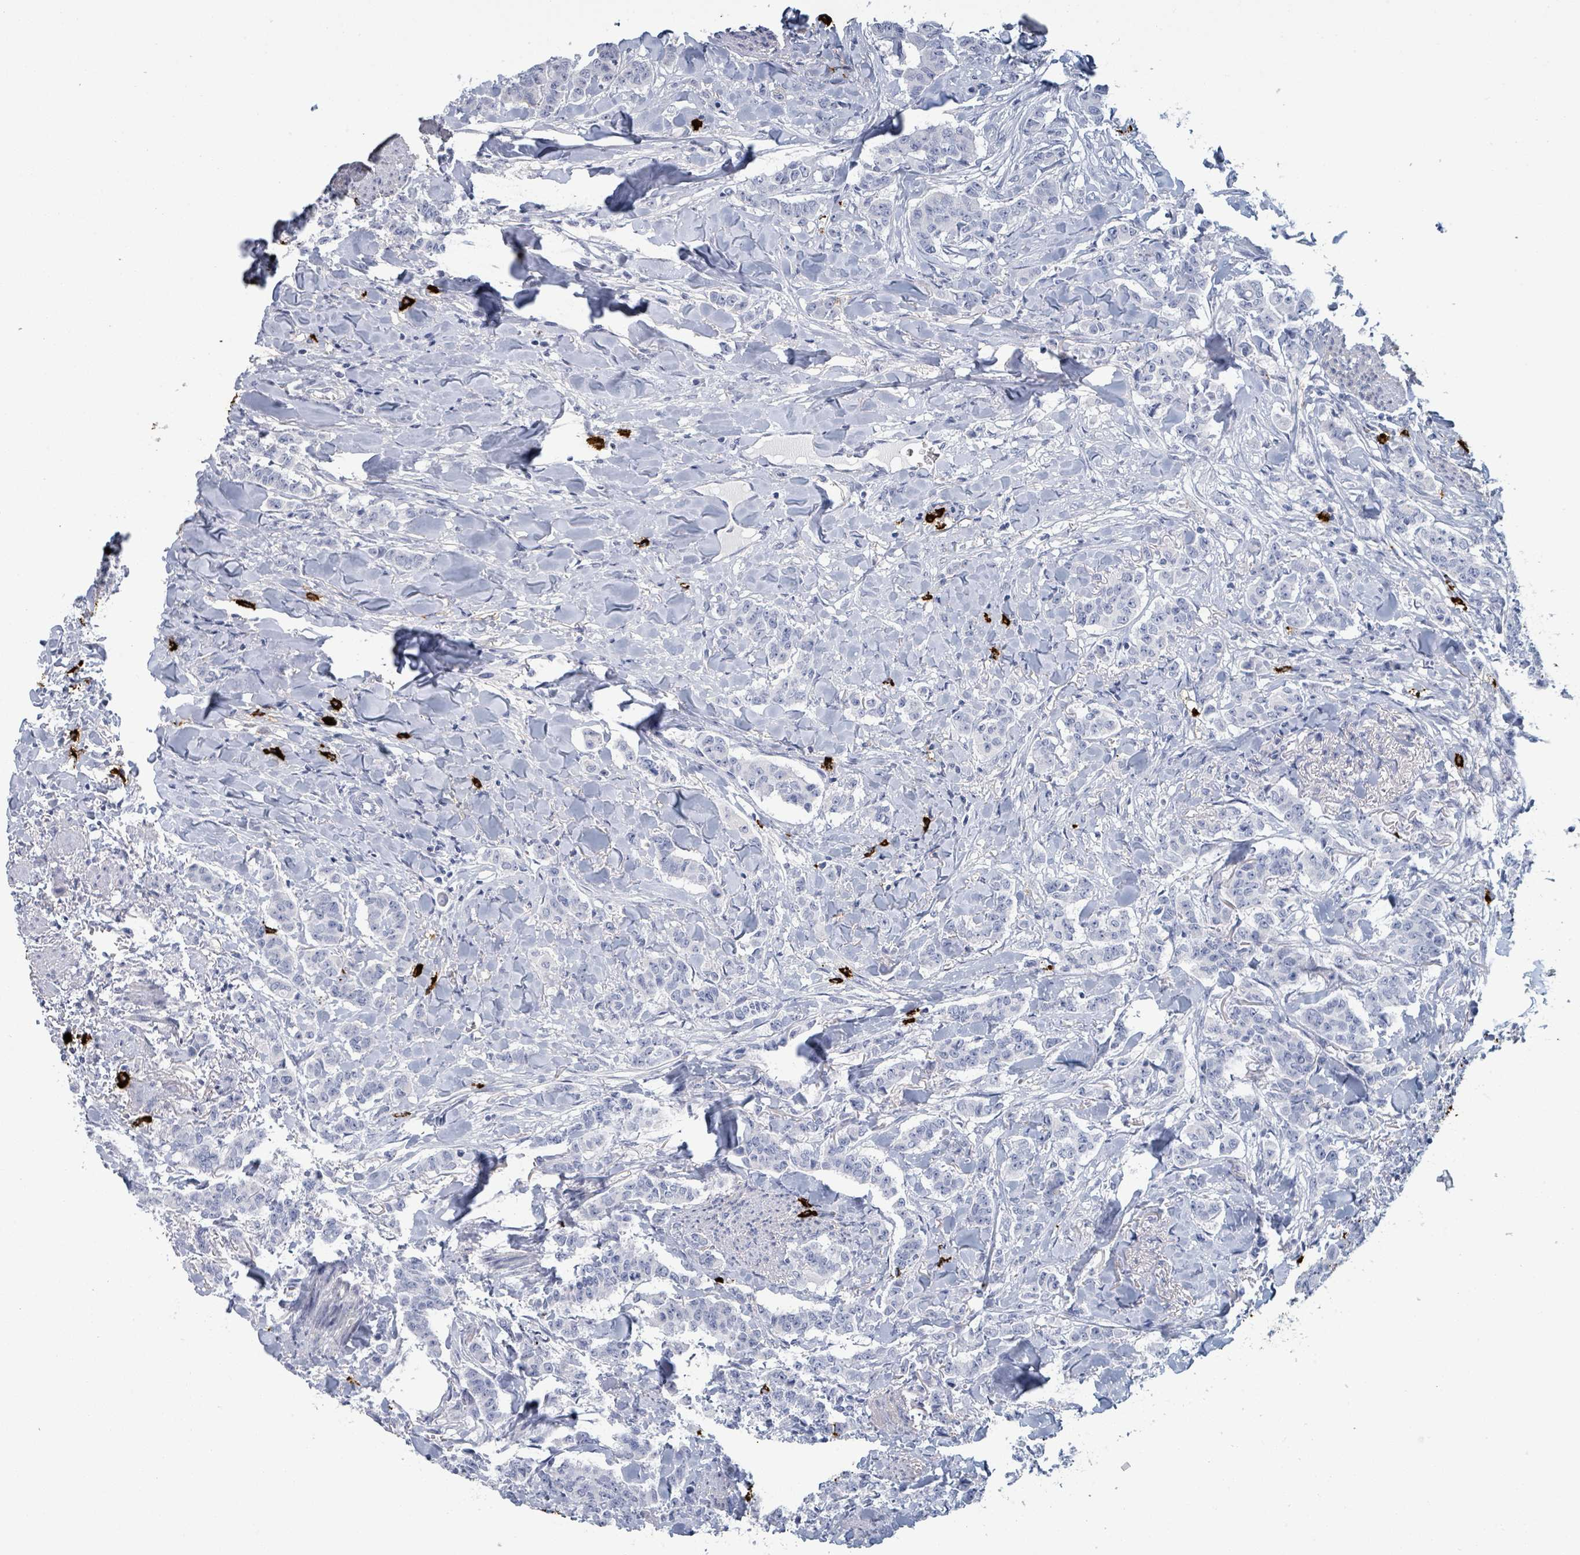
{"staining": {"intensity": "negative", "quantity": "none", "location": "none"}, "tissue": "breast cancer", "cell_type": "Tumor cells", "image_type": "cancer", "snomed": [{"axis": "morphology", "description": "Duct carcinoma"}, {"axis": "topography", "description": "Breast"}], "caption": "This is an immunohistochemistry (IHC) photomicrograph of breast cancer. There is no expression in tumor cells.", "gene": "VPS13D", "patient": {"sex": "female", "age": 40}}